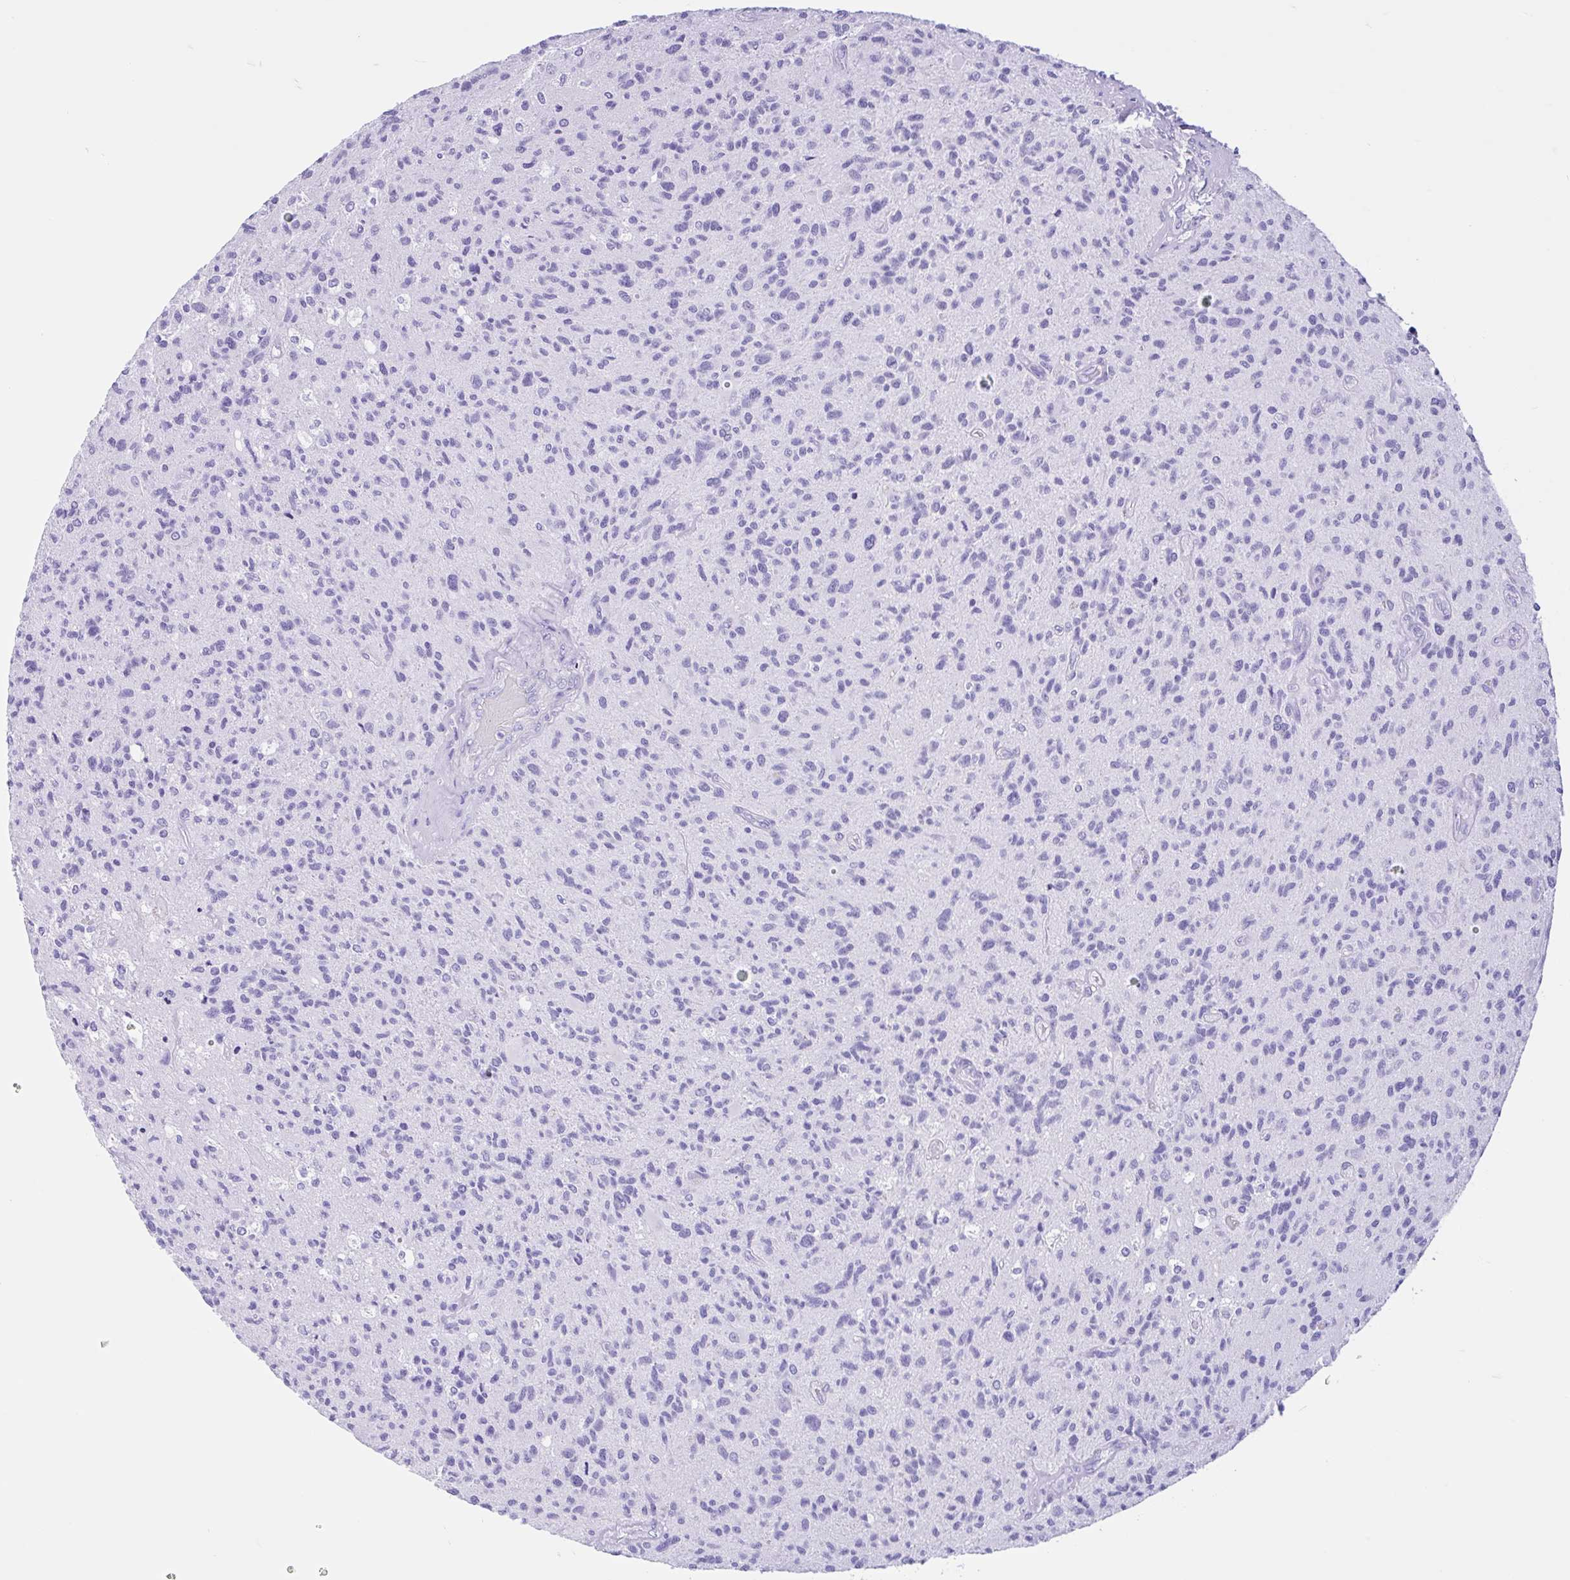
{"staining": {"intensity": "negative", "quantity": "none", "location": "none"}, "tissue": "glioma", "cell_type": "Tumor cells", "image_type": "cancer", "snomed": [{"axis": "morphology", "description": "Glioma, malignant, High grade"}, {"axis": "topography", "description": "Brain"}], "caption": "Immunohistochemical staining of human glioma reveals no significant staining in tumor cells. (Stains: DAB (3,3'-diaminobenzidine) immunohistochemistry with hematoxylin counter stain, Microscopy: brightfield microscopy at high magnification).", "gene": "IAPP", "patient": {"sex": "female", "age": 70}}